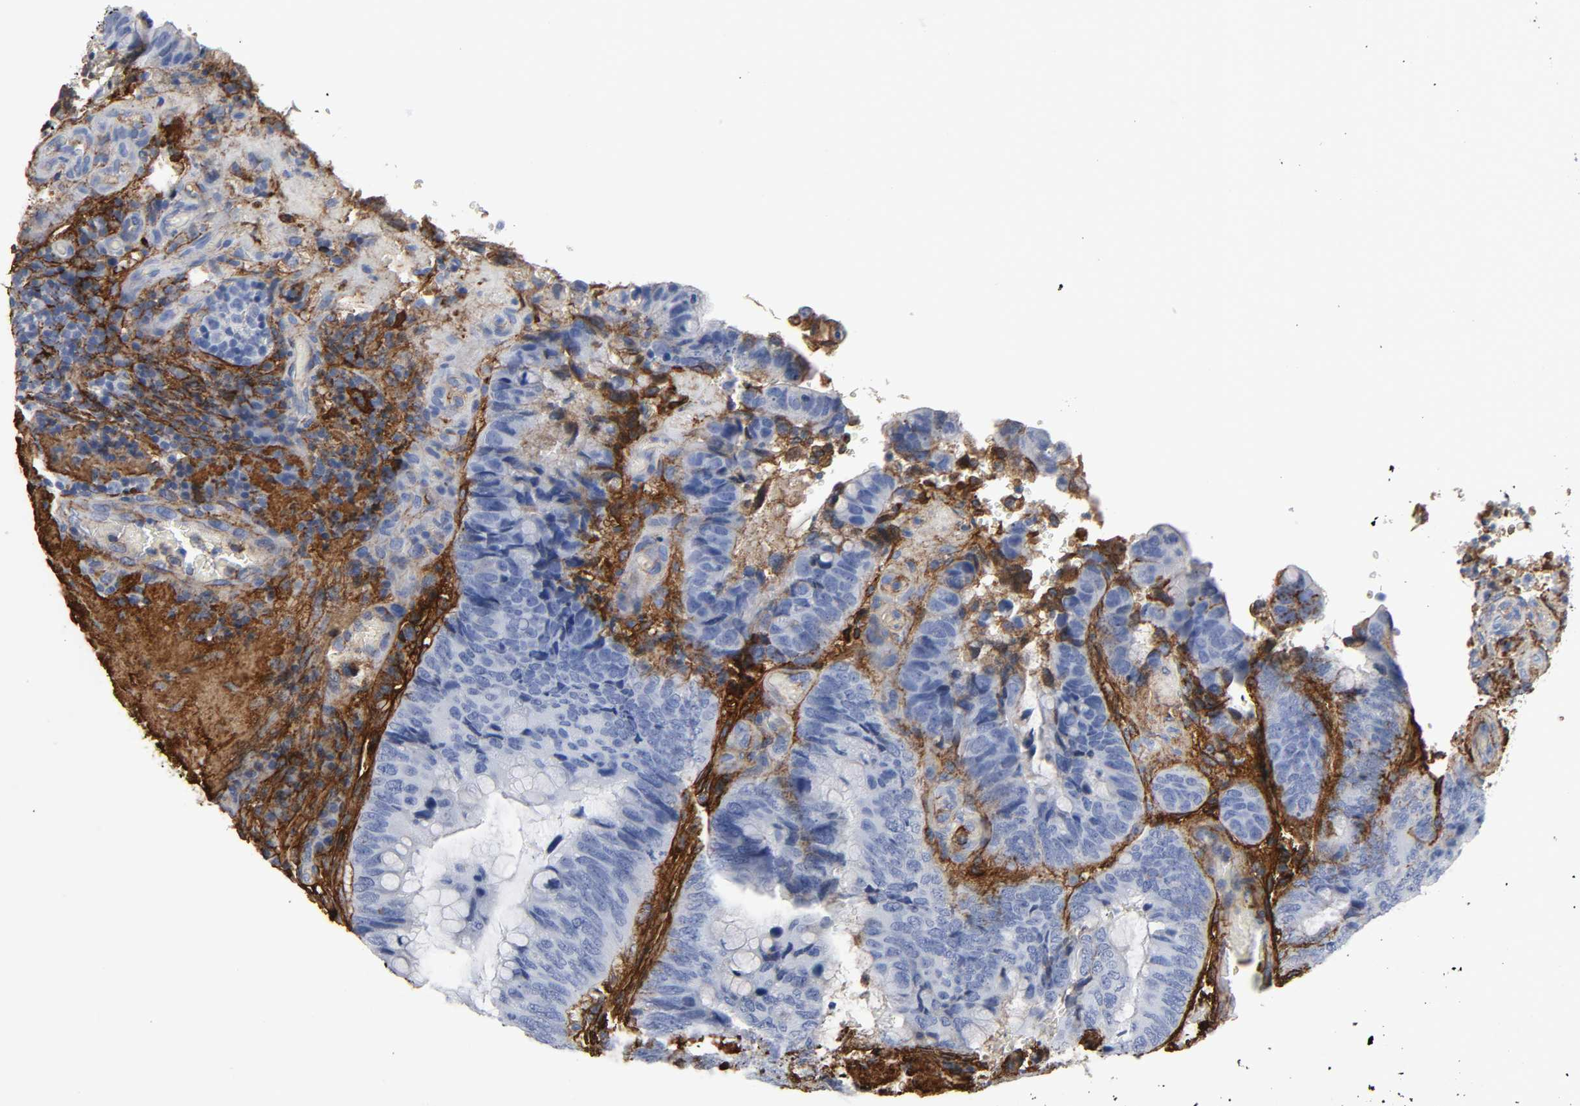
{"staining": {"intensity": "negative", "quantity": "none", "location": "none"}, "tissue": "colorectal cancer", "cell_type": "Tumor cells", "image_type": "cancer", "snomed": [{"axis": "morphology", "description": "Normal tissue, NOS"}, {"axis": "morphology", "description": "Adenocarcinoma, NOS"}, {"axis": "topography", "description": "Rectum"}, {"axis": "topography", "description": "Peripheral nerve tissue"}], "caption": "Protein analysis of adenocarcinoma (colorectal) reveals no significant positivity in tumor cells. (Brightfield microscopy of DAB (3,3'-diaminobenzidine) immunohistochemistry at high magnification).", "gene": "FBLN1", "patient": {"sex": "male", "age": 92}}